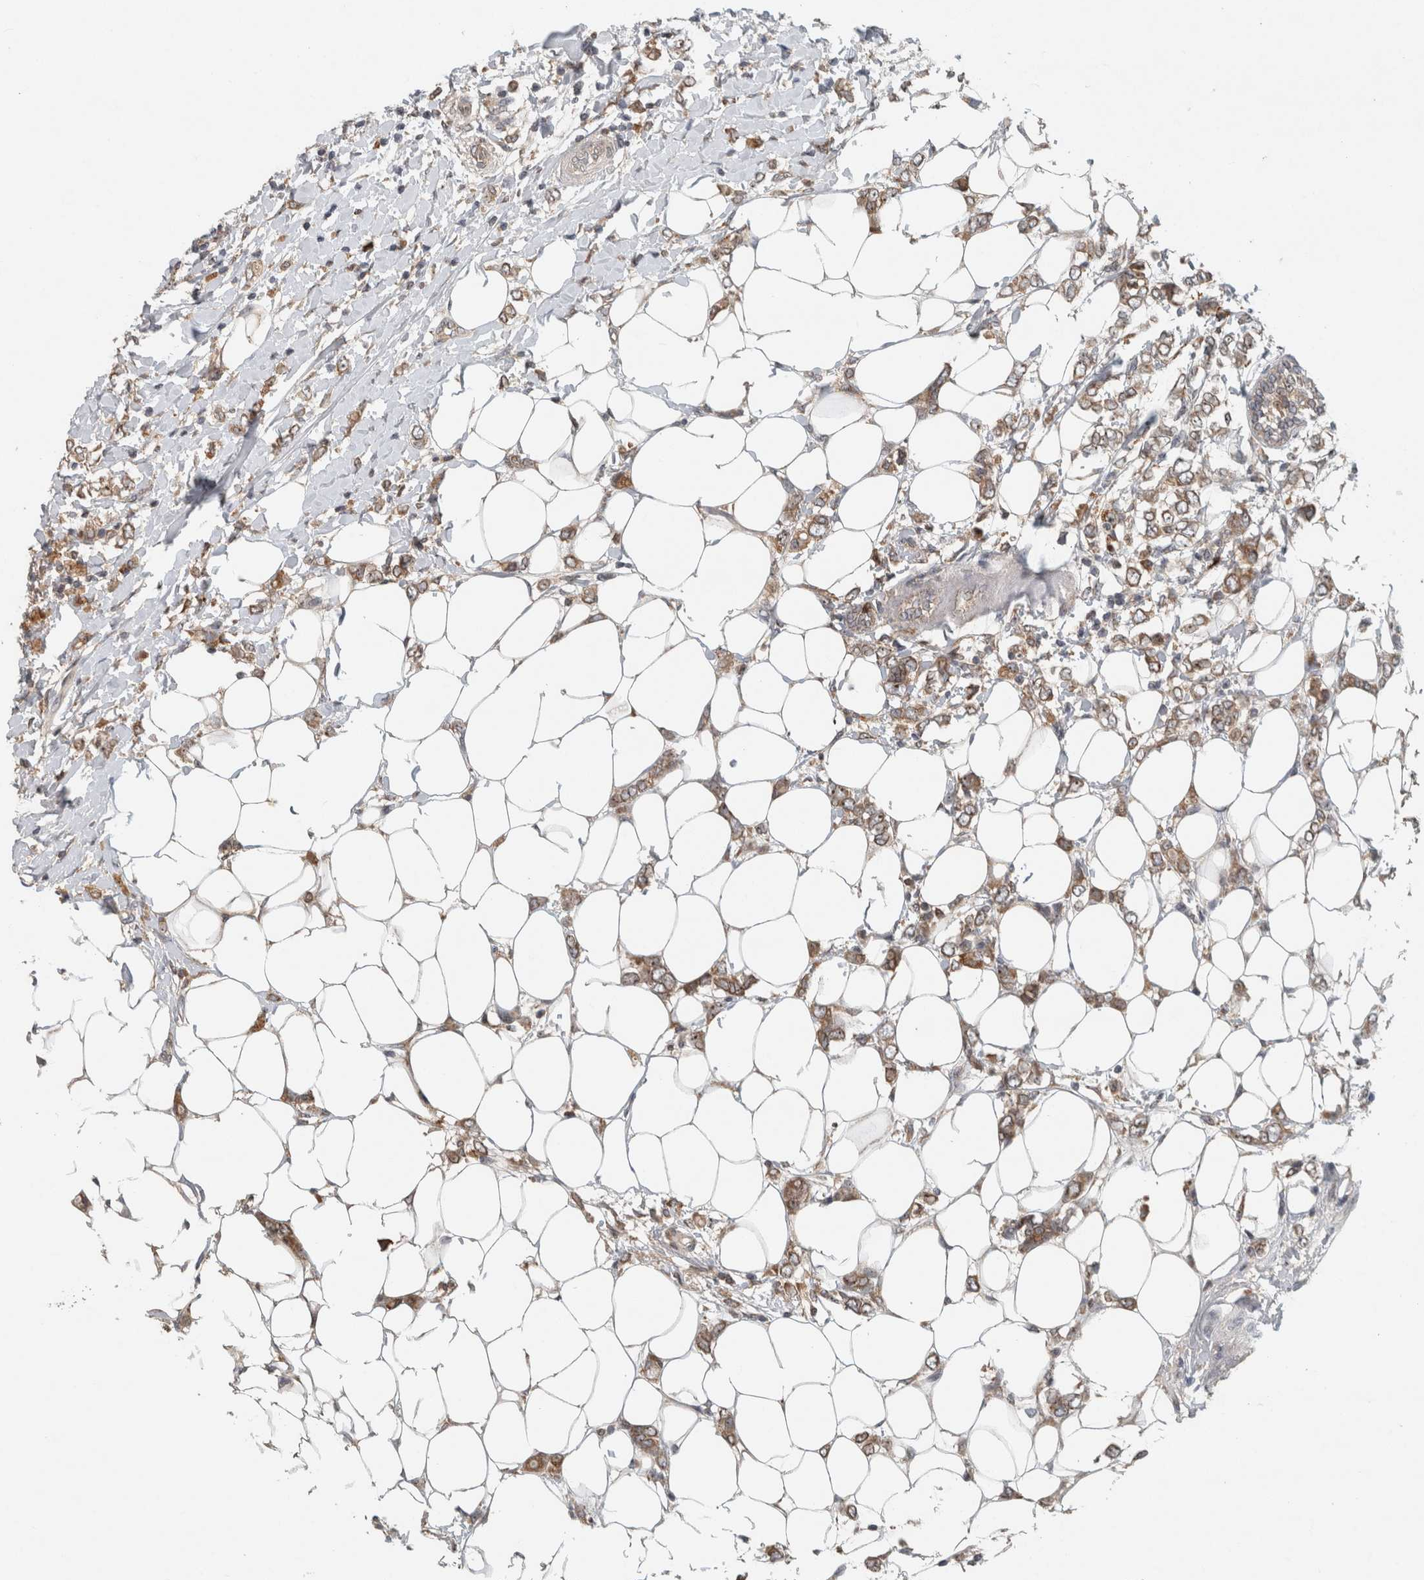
{"staining": {"intensity": "moderate", "quantity": ">75%", "location": "cytoplasmic/membranous"}, "tissue": "breast cancer", "cell_type": "Tumor cells", "image_type": "cancer", "snomed": [{"axis": "morphology", "description": "Normal tissue, NOS"}, {"axis": "morphology", "description": "Lobular carcinoma"}, {"axis": "topography", "description": "Breast"}], "caption": "There is medium levels of moderate cytoplasmic/membranous staining in tumor cells of breast cancer (lobular carcinoma), as demonstrated by immunohistochemical staining (brown color).", "gene": "GPR137B", "patient": {"sex": "female", "age": 47}}